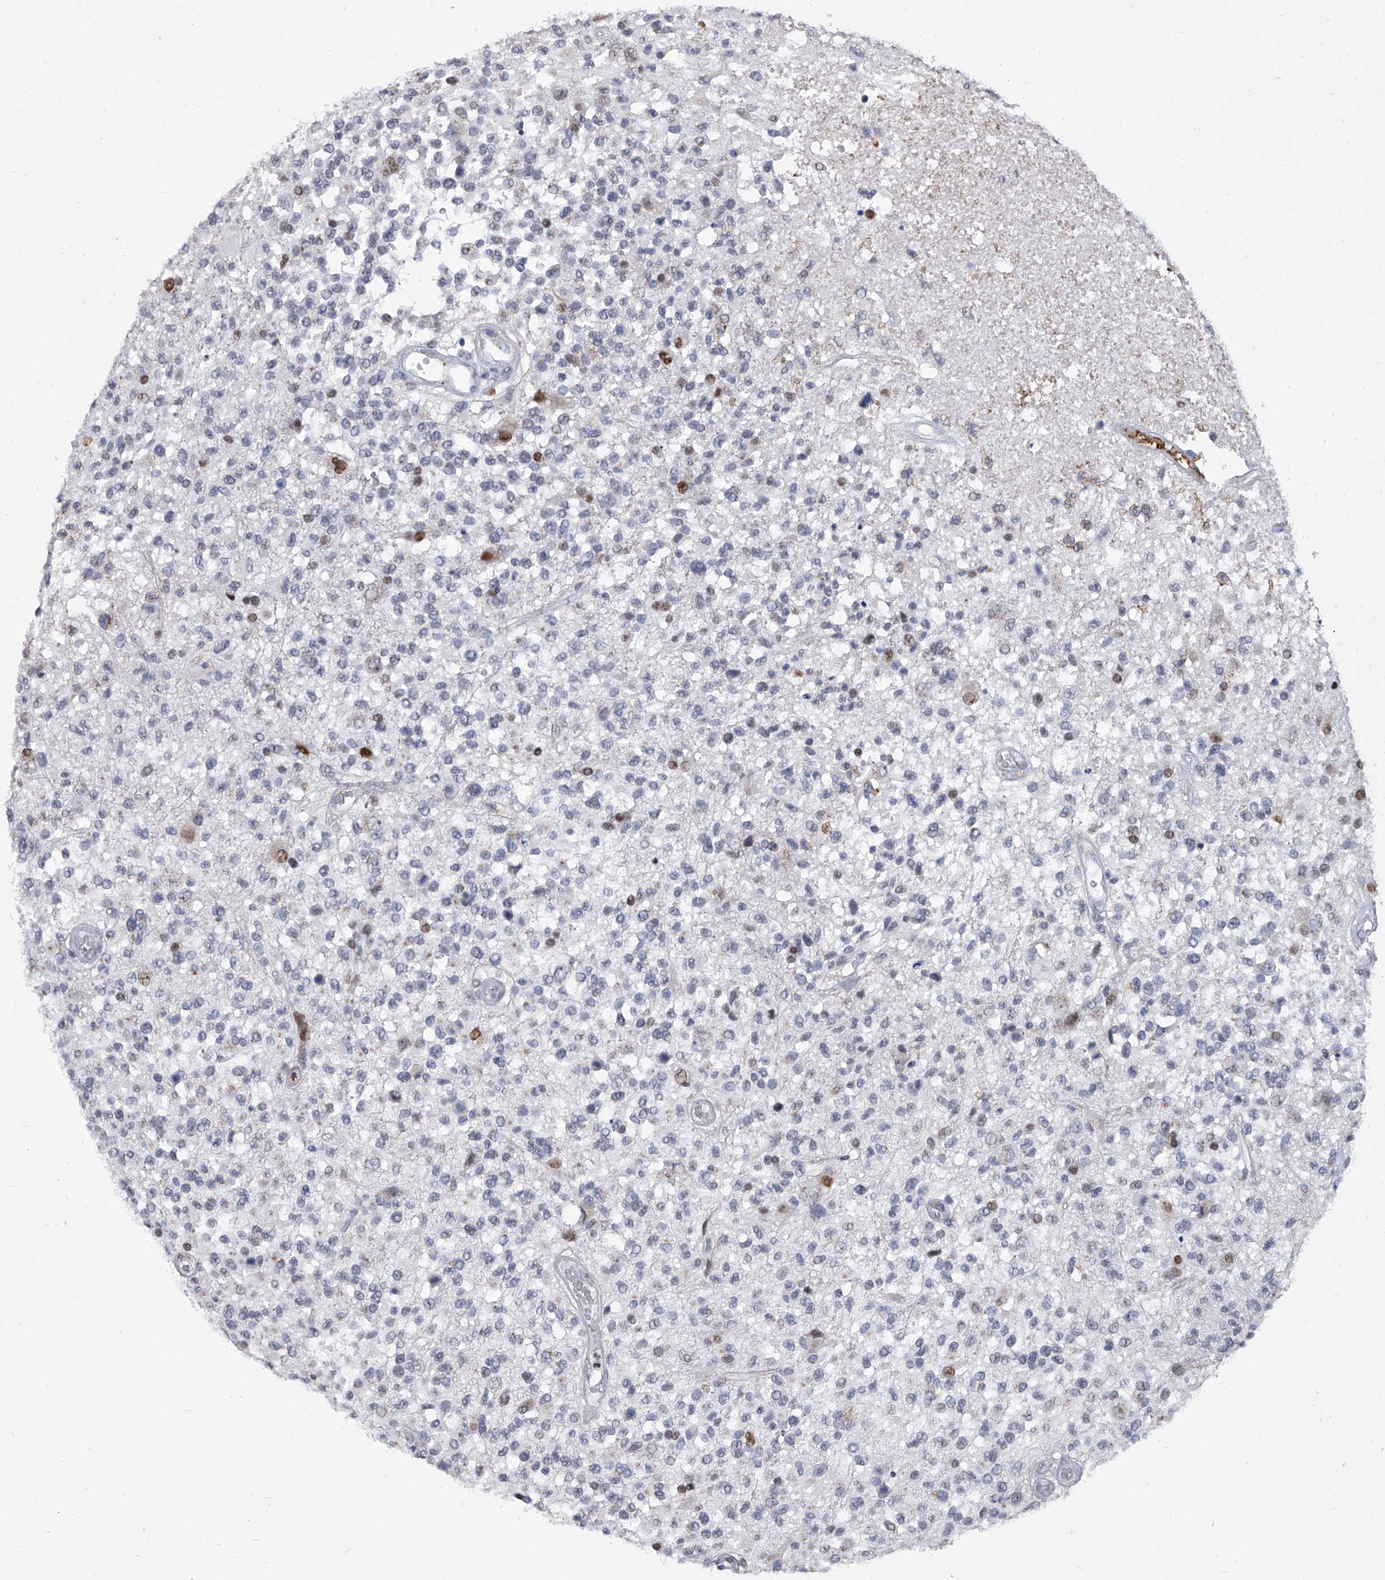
{"staining": {"intensity": "negative", "quantity": "none", "location": "none"}, "tissue": "glioma", "cell_type": "Tumor cells", "image_type": "cancer", "snomed": [{"axis": "morphology", "description": "Glioma, malignant, High grade"}, {"axis": "morphology", "description": "Glioblastoma, NOS"}, {"axis": "topography", "description": "Brain"}], "caption": "High power microscopy histopathology image of an IHC image of glioma, revealing no significant staining in tumor cells.", "gene": "EVA1C", "patient": {"sex": "male", "age": 60}}